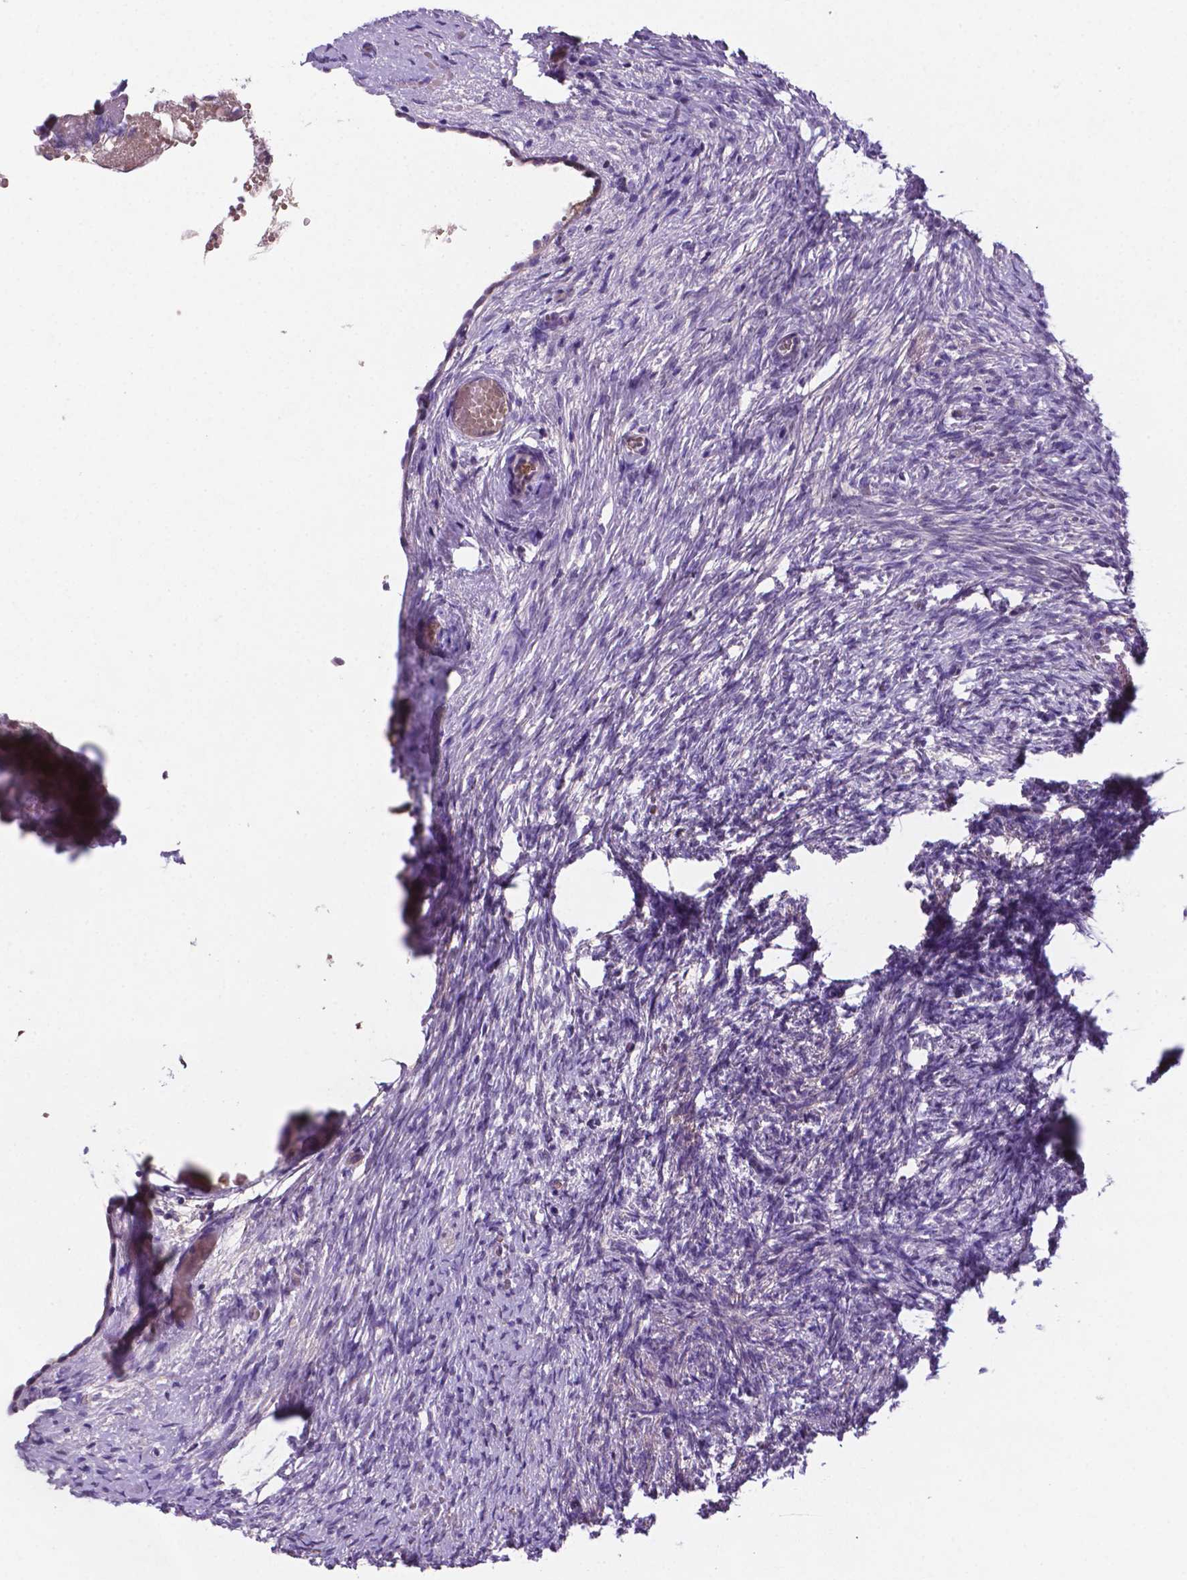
{"staining": {"intensity": "weak", "quantity": ">75%", "location": "cytoplasmic/membranous"}, "tissue": "ovary", "cell_type": "Follicle cells", "image_type": "normal", "snomed": [{"axis": "morphology", "description": "Normal tissue, NOS"}, {"axis": "topography", "description": "Ovary"}], "caption": "Follicle cells exhibit low levels of weak cytoplasmic/membranous staining in approximately >75% of cells in normal ovary. (brown staining indicates protein expression, while blue staining denotes nuclei).", "gene": "TM4SF20", "patient": {"sex": "female", "age": 46}}